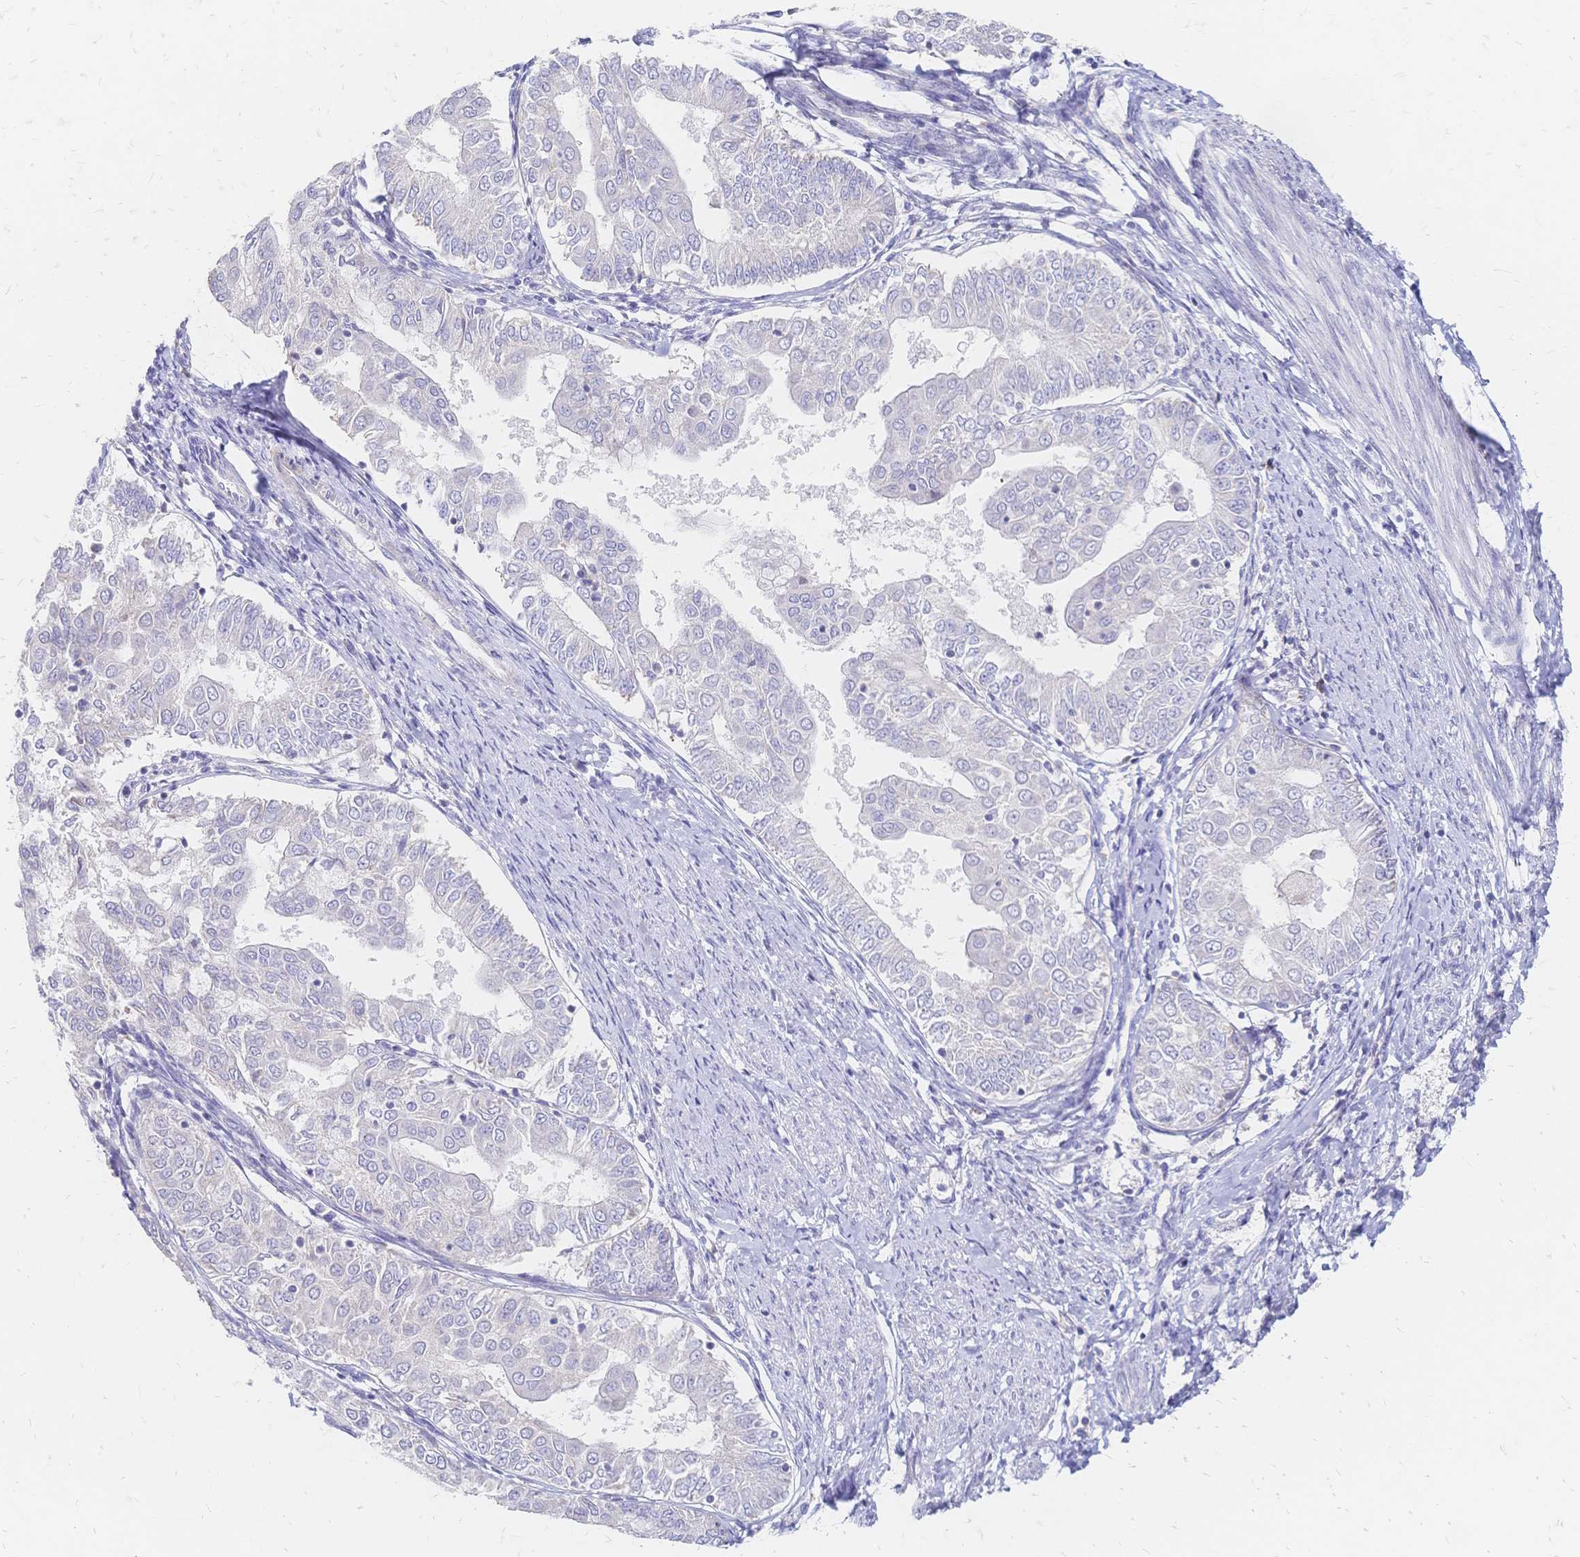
{"staining": {"intensity": "negative", "quantity": "none", "location": "none"}, "tissue": "endometrial cancer", "cell_type": "Tumor cells", "image_type": "cancer", "snomed": [{"axis": "morphology", "description": "Adenocarcinoma, NOS"}, {"axis": "topography", "description": "Endometrium"}], "caption": "IHC micrograph of human endometrial cancer (adenocarcinoma) stained for a protein (brown), which displays no staining in tumor cells. The staining is performed using DAB (3,3'-diaminobenzidine) brown chromogen with nuclei counter-stained in using hematoxylin.", "gene": "VWC2L", "patient": {"sex": "female", "age": 68}}